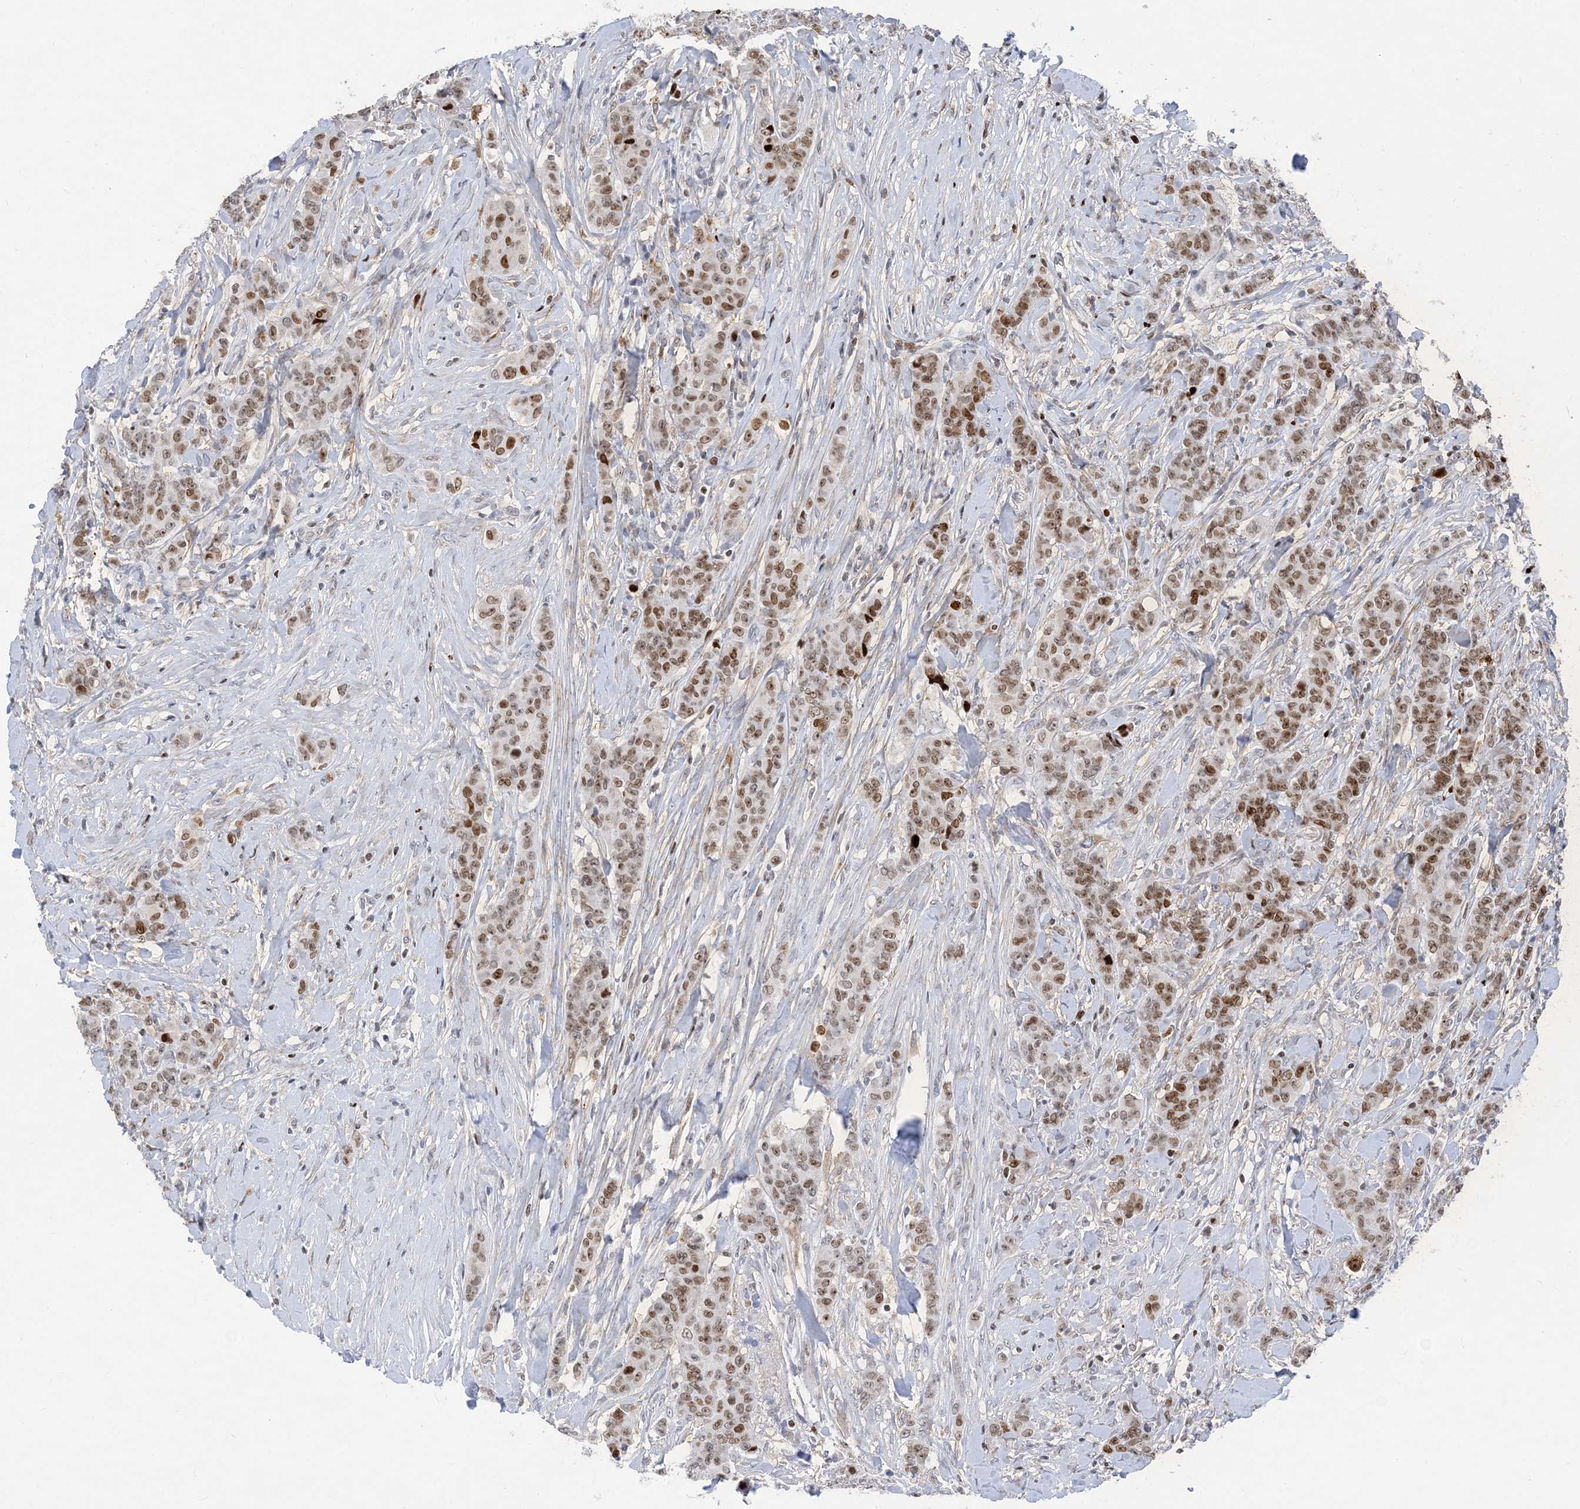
{"staining": {"intensity": "moderate", "quantity": ">75%", "location": "nuclear"}, "tissue": "breast cancer", "cell_type": "Tumor cells", "image_type": "cancer", "snomed": [{"axis": "morphology", "description": "Duct carcinoma"}, {"axis": "topography", "description": "Breast"}], "caption": "The photomicrograph exhibits immunohistochemical staining of intraductal carcinoma (breast). There is moderate nuclear expression is identified in approximately >75% of tumor cells.", "gene": "SLC25A53", "patient": {"sex": "female", "age": 40}}